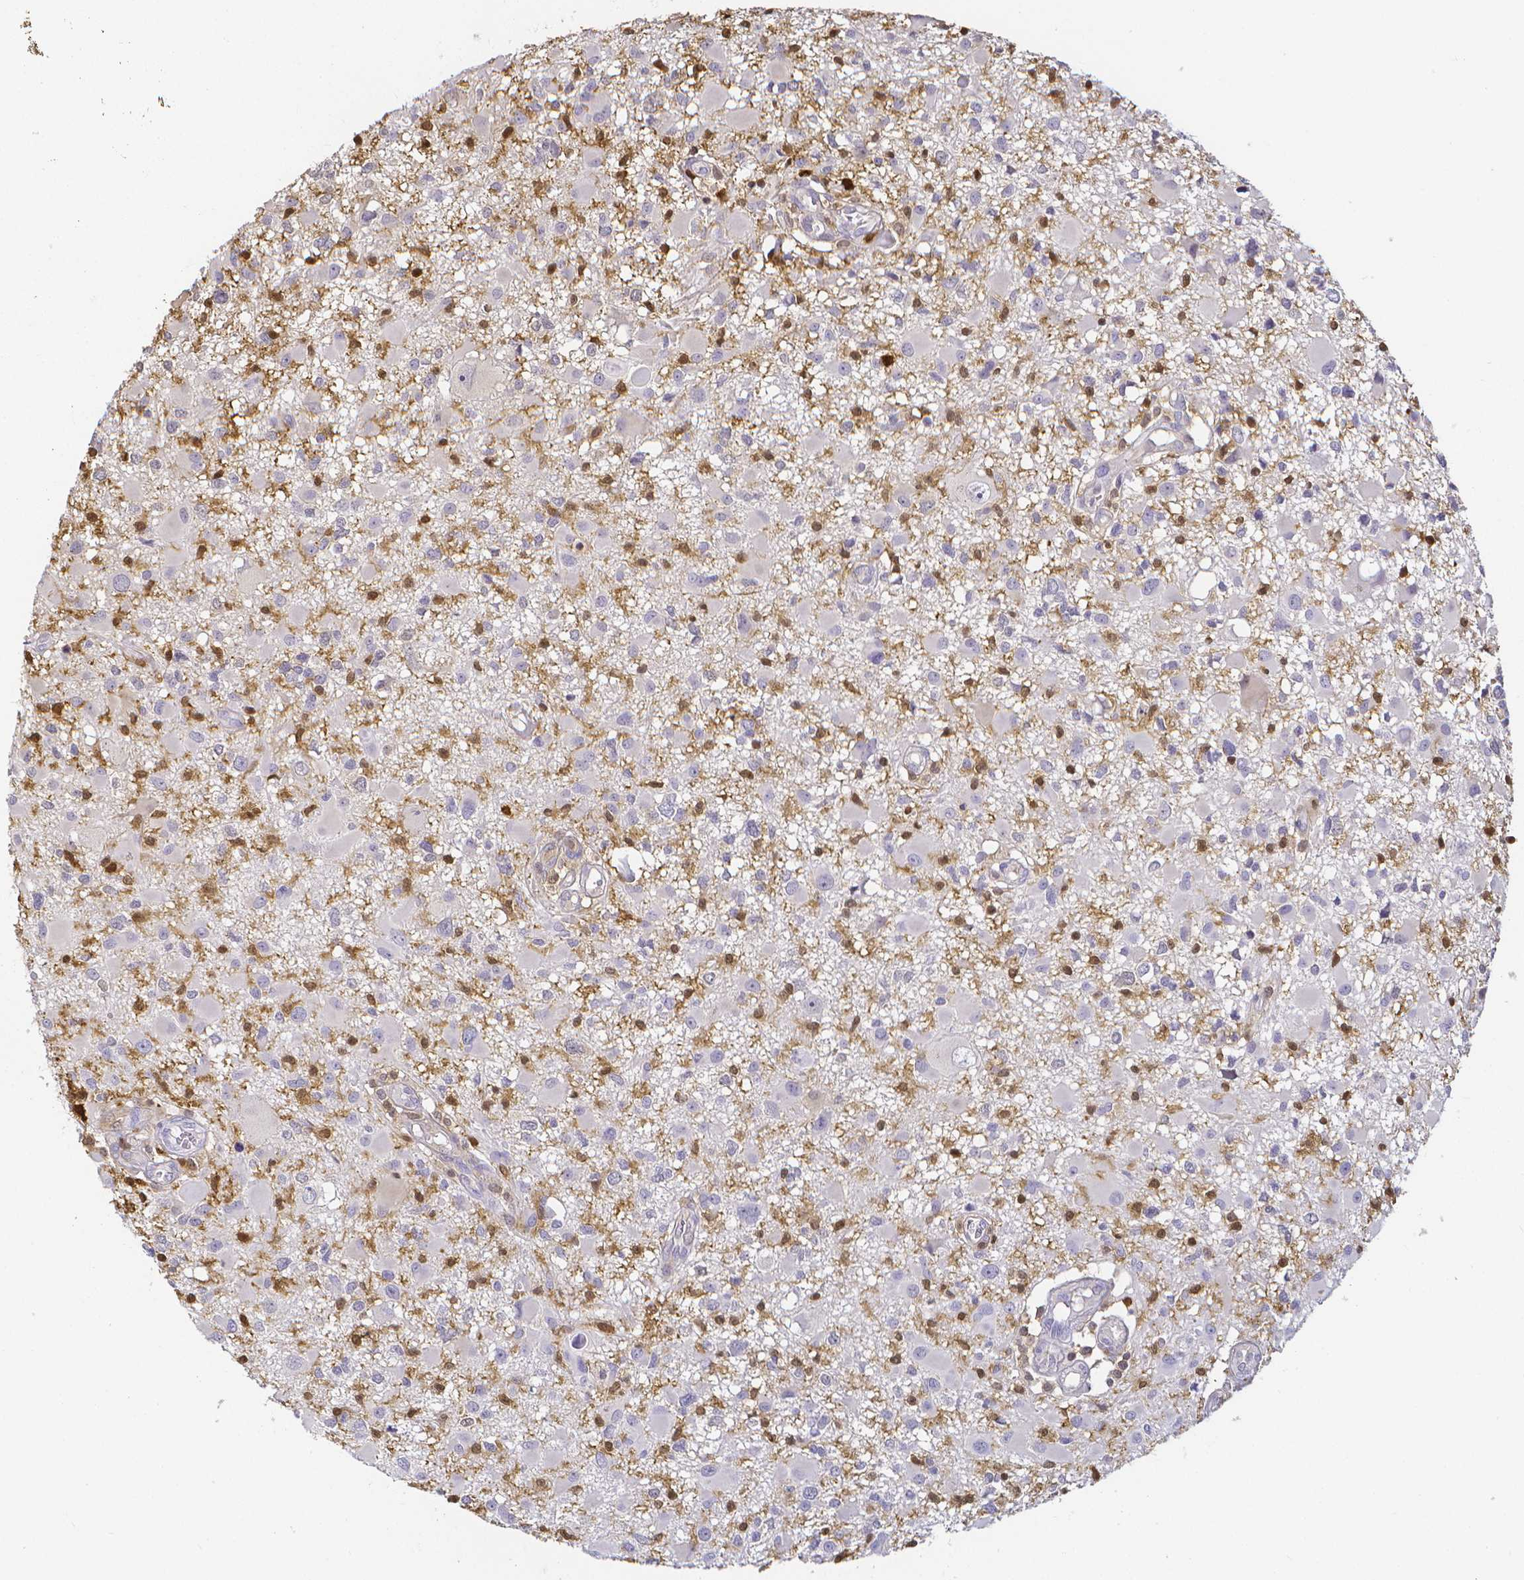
{"staining": {"intensity": "negative", "quantity": "none", "location": "none"}, "tissue": "glioma", "cell_type": "Tumor cells", "image_type": "cancer", "snomed": [{"axis": "morphology", "description": "Glioma, malignant, High grade"}, {"axis": "topography", "description": "Brain"}], "caption": "IHC image of human glioma stained for a protein (brown), which demonstrates no positivity in tumor cells.", "gene": "COTL1", "patient": {"sex": "male", "age": 54}}